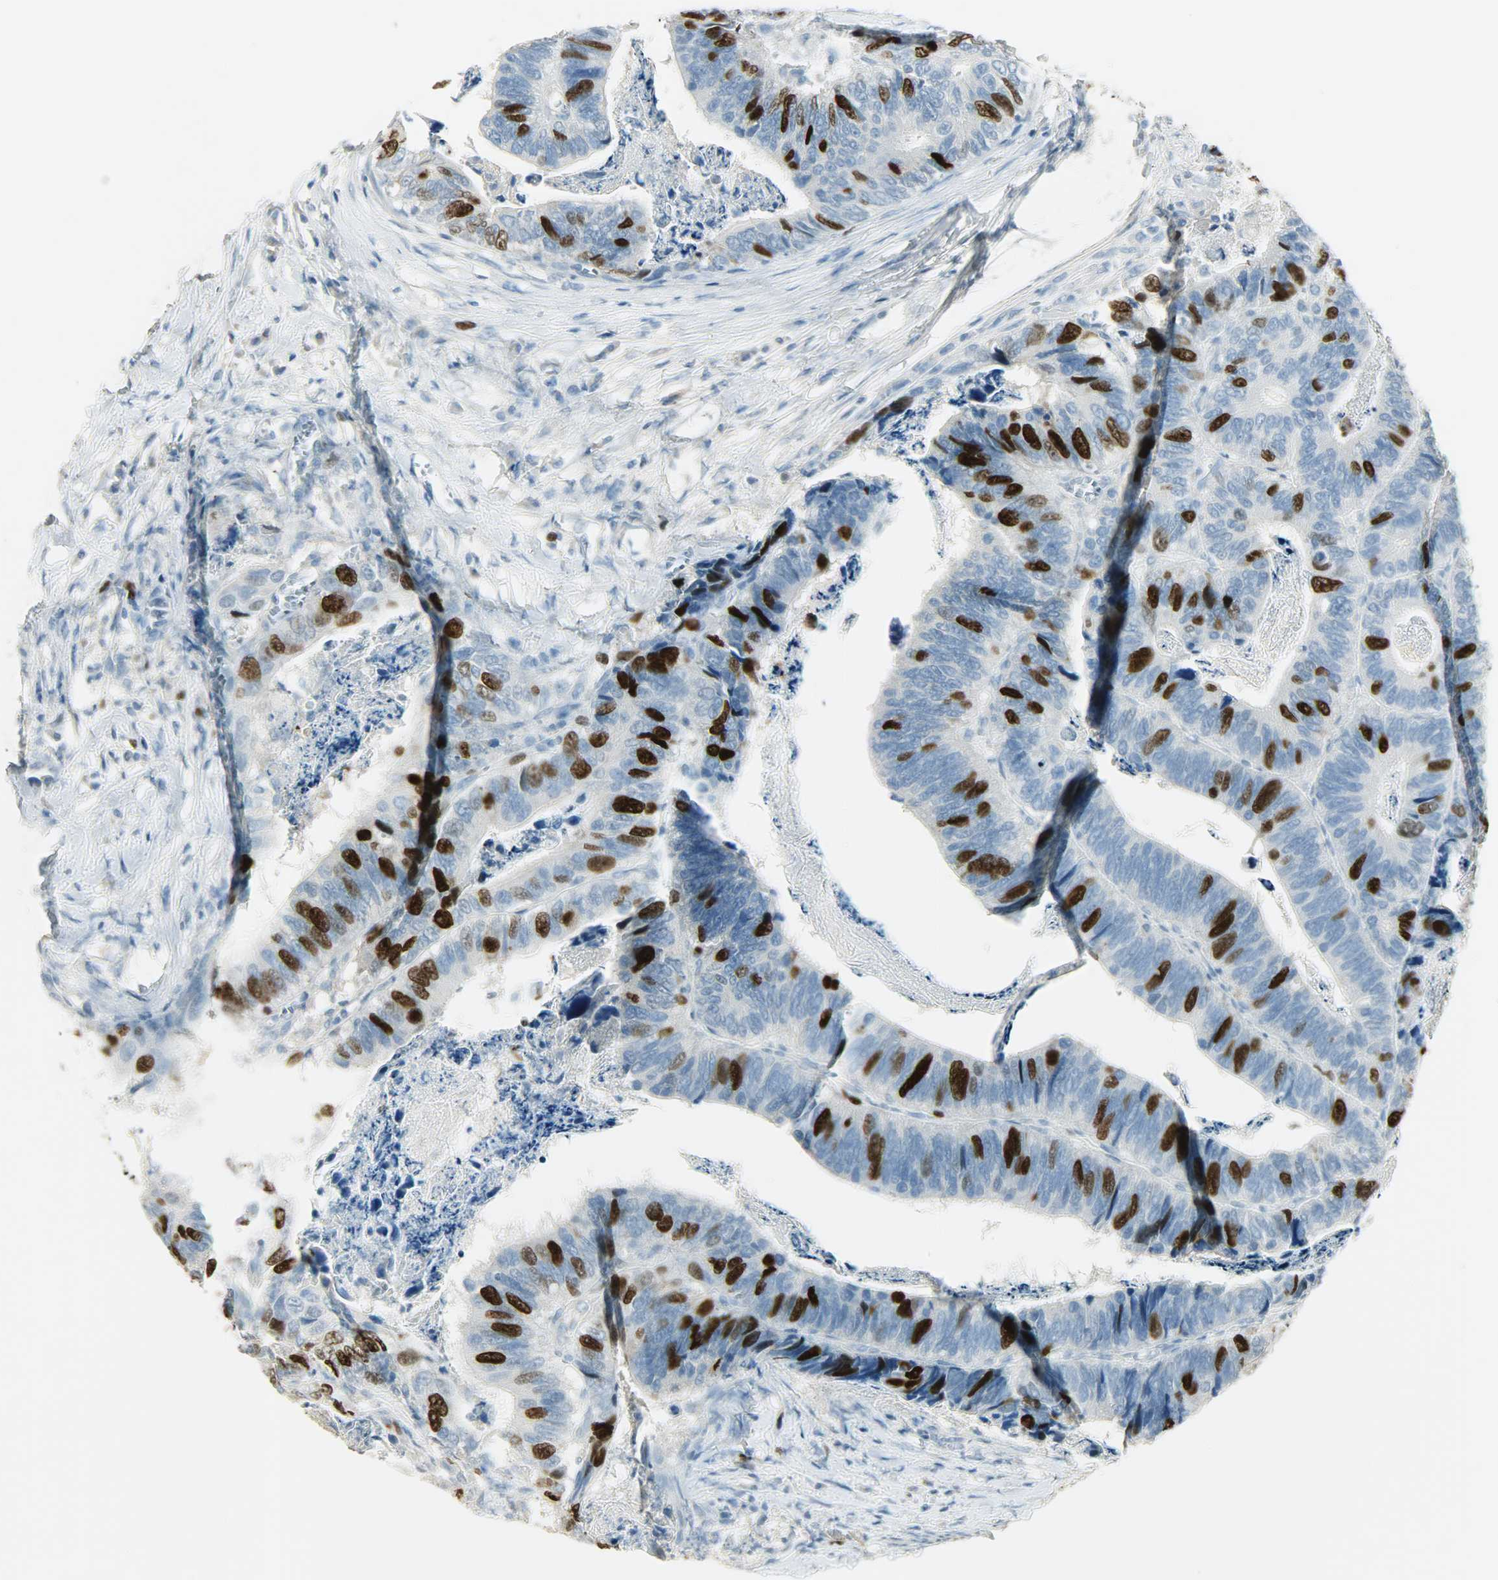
{"staining": {"intensity": "strong", "quantity": "25%-75%", "location": "nuclear"}, "tissue": "colorectal cancer", "cell_type": "Tumor cells", "image_type": "cancer", "snomed": [{"axis": "morphology", "description": "Adenocarcinoma, NOS"}, {"axis": "topography", "description": "Colon"}], "caption": "DAB immunohistochemical staining of human colorectal cancer displays strong nuclear protein expression in approximately 25%-75% of tumor cells.", "gene": "TPX2", "patient": {"sex": "male", "age": 72}}